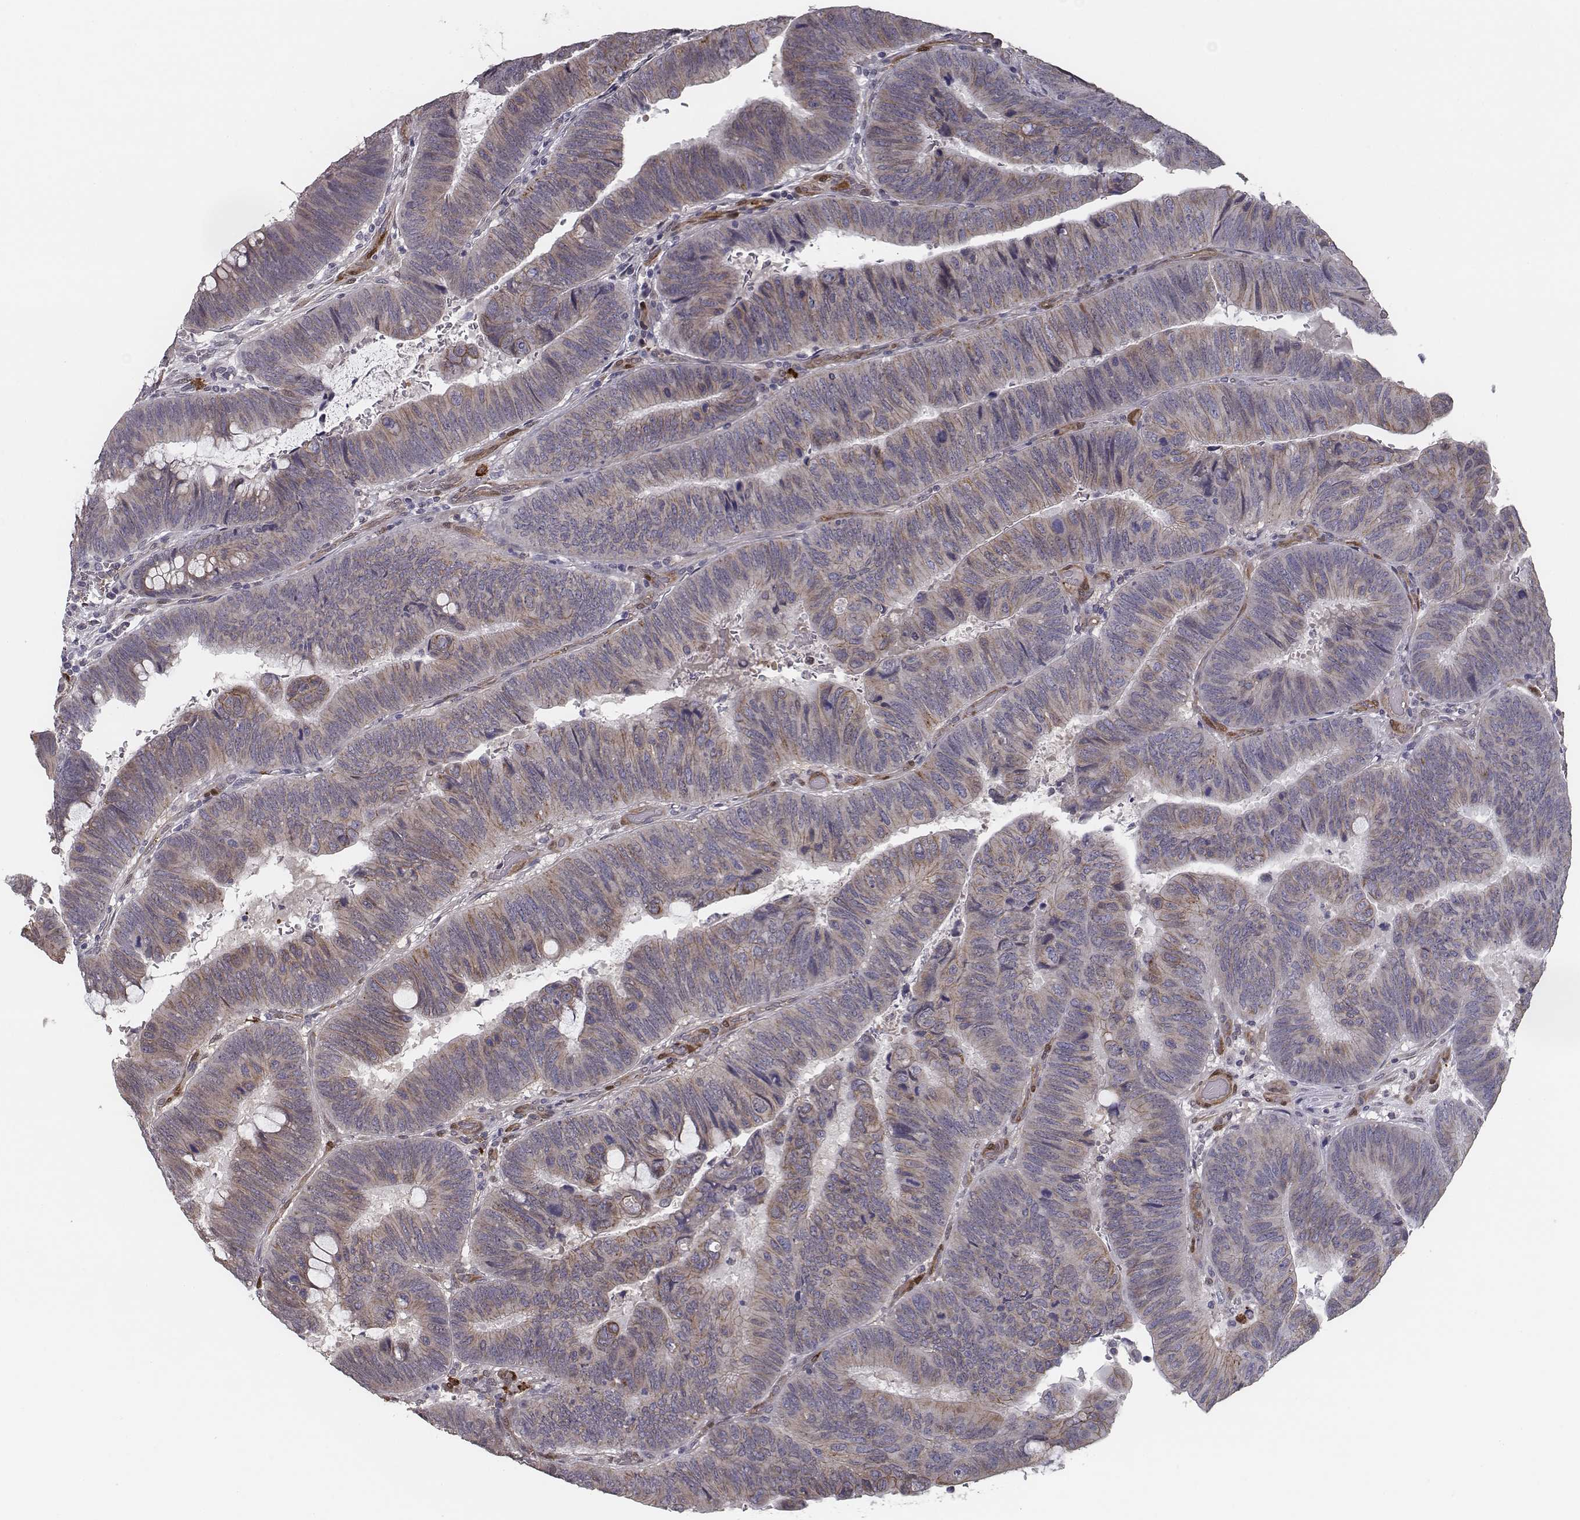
{"staining": {"intensity": "weak", "quantity": "25%-75%", "location": "cytoplasmic/membranous"}, "tissue": "colorectal cancer", "cell_type": "Tumor cells", "image_type": "cancer", "snomed": [{"axis": "morphology", "description": "Normal tissue, NOS"}, {"axis": "morphology", "description": "Adenocarcinoma, NOS"}, {"axis": "topography", "description": "Rectum"}], "caption": "Brown immunohistochemical staining in adenocarcinoma (colorectal) reveals weak cytoplasmic/membranous staining in approximately 25%-75% of tumor cells. The staining is performed using DAB (3,3'-diaminobenzidine) brown chromogen to label protein expression. The nuclei are counter-stained blue using hematoxylin.", "gene": "ISYNA1", "patient": {"sex": "male", "age": 92}}